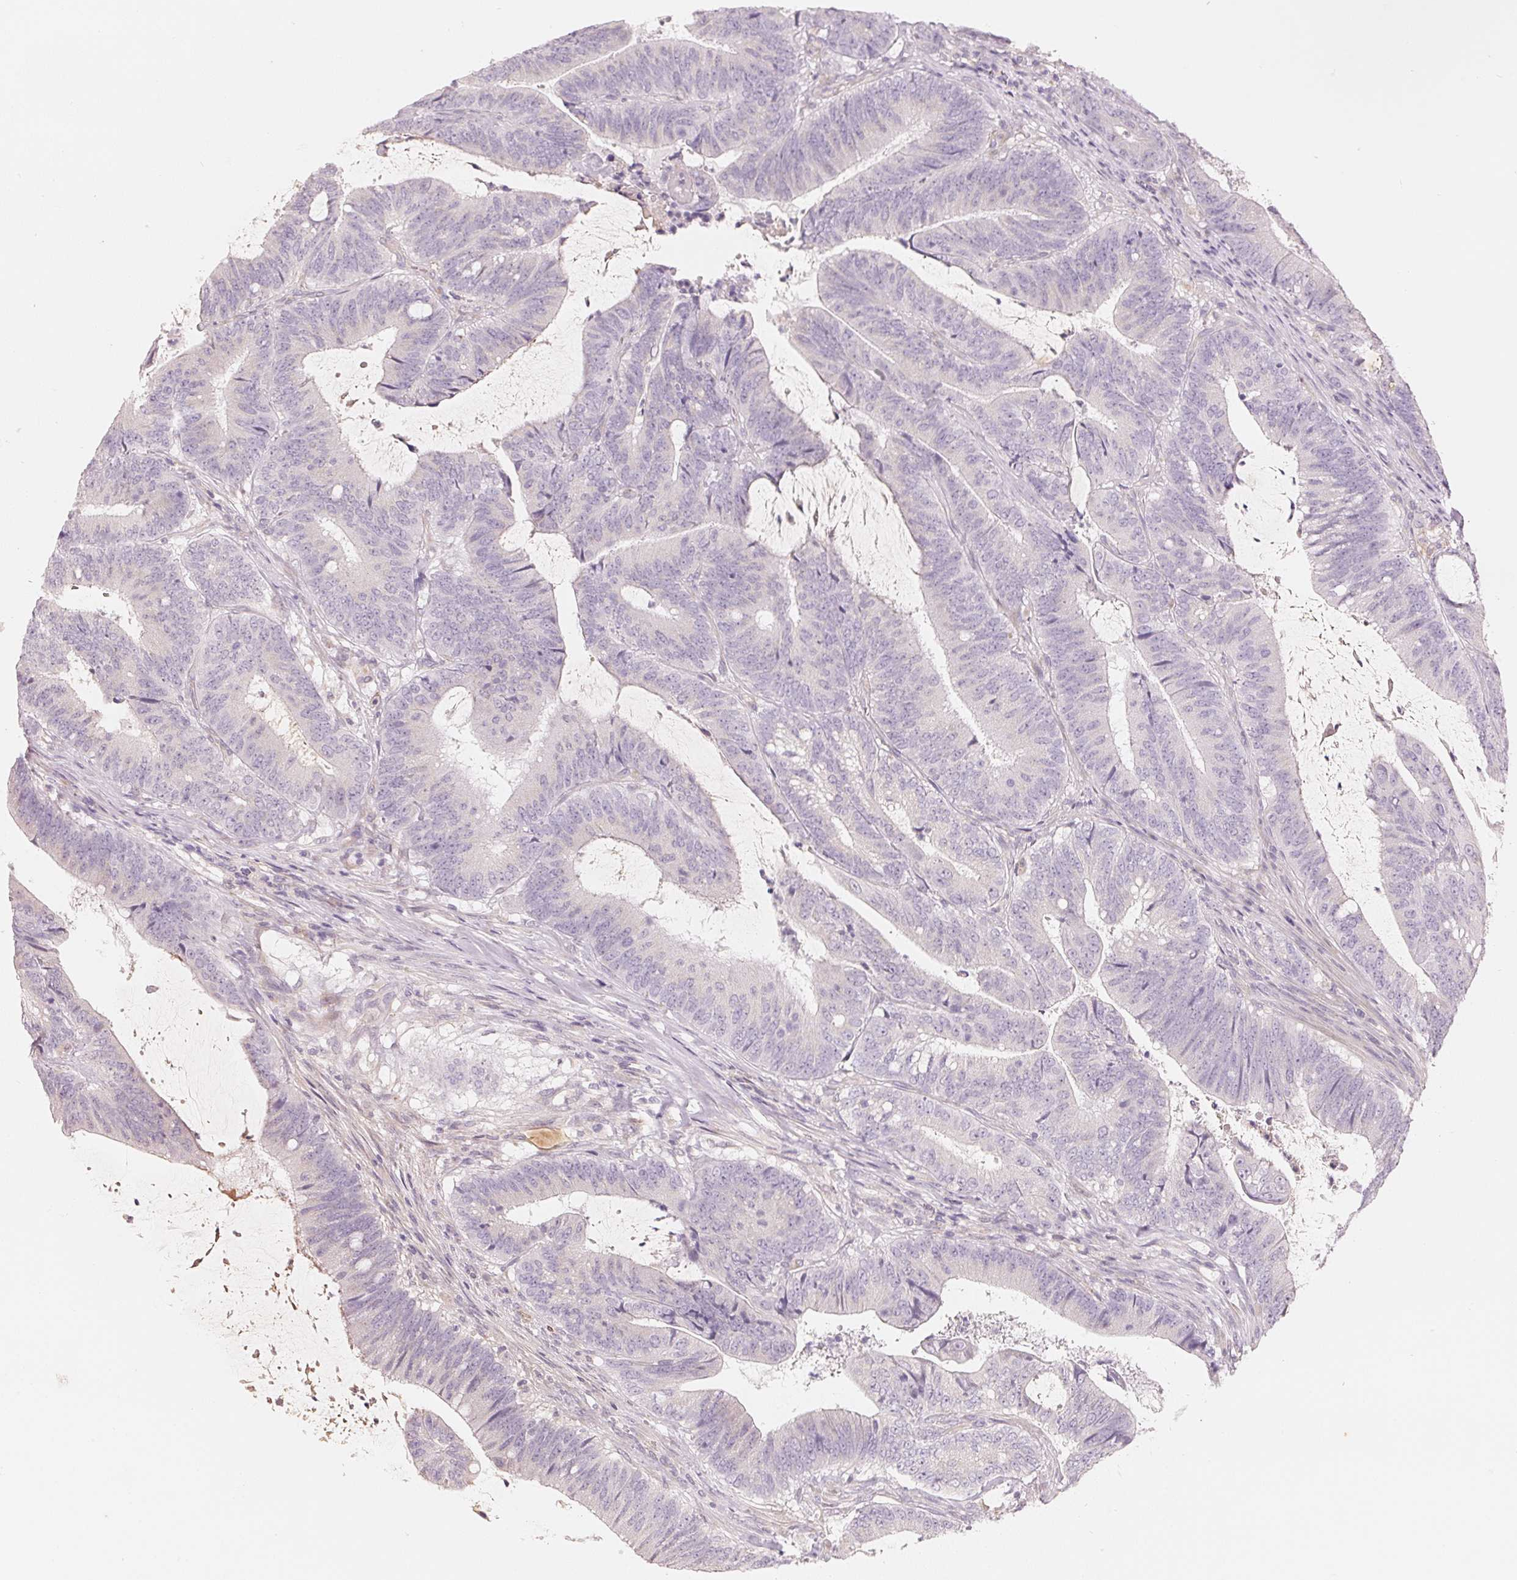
{"staining": {"intensity": "negative", "quantity": "none", "location": "none"}, "tissue": "colorectal cancer", "cell_type": "Tumor cells", "image_type": "cancer", "snomed": [{"axis": "morphology", "description": "Adenocarcinoma, NOS"}, {"axis": "topography", "description": "Colon"}], "caption": "This is an immunohistochemistry micrograph of human adenocarcinoma (colorectal). There is no staining in tumor cells.", "gene": "CFHR2", "patient": {"sex": "female", "age": 43}}